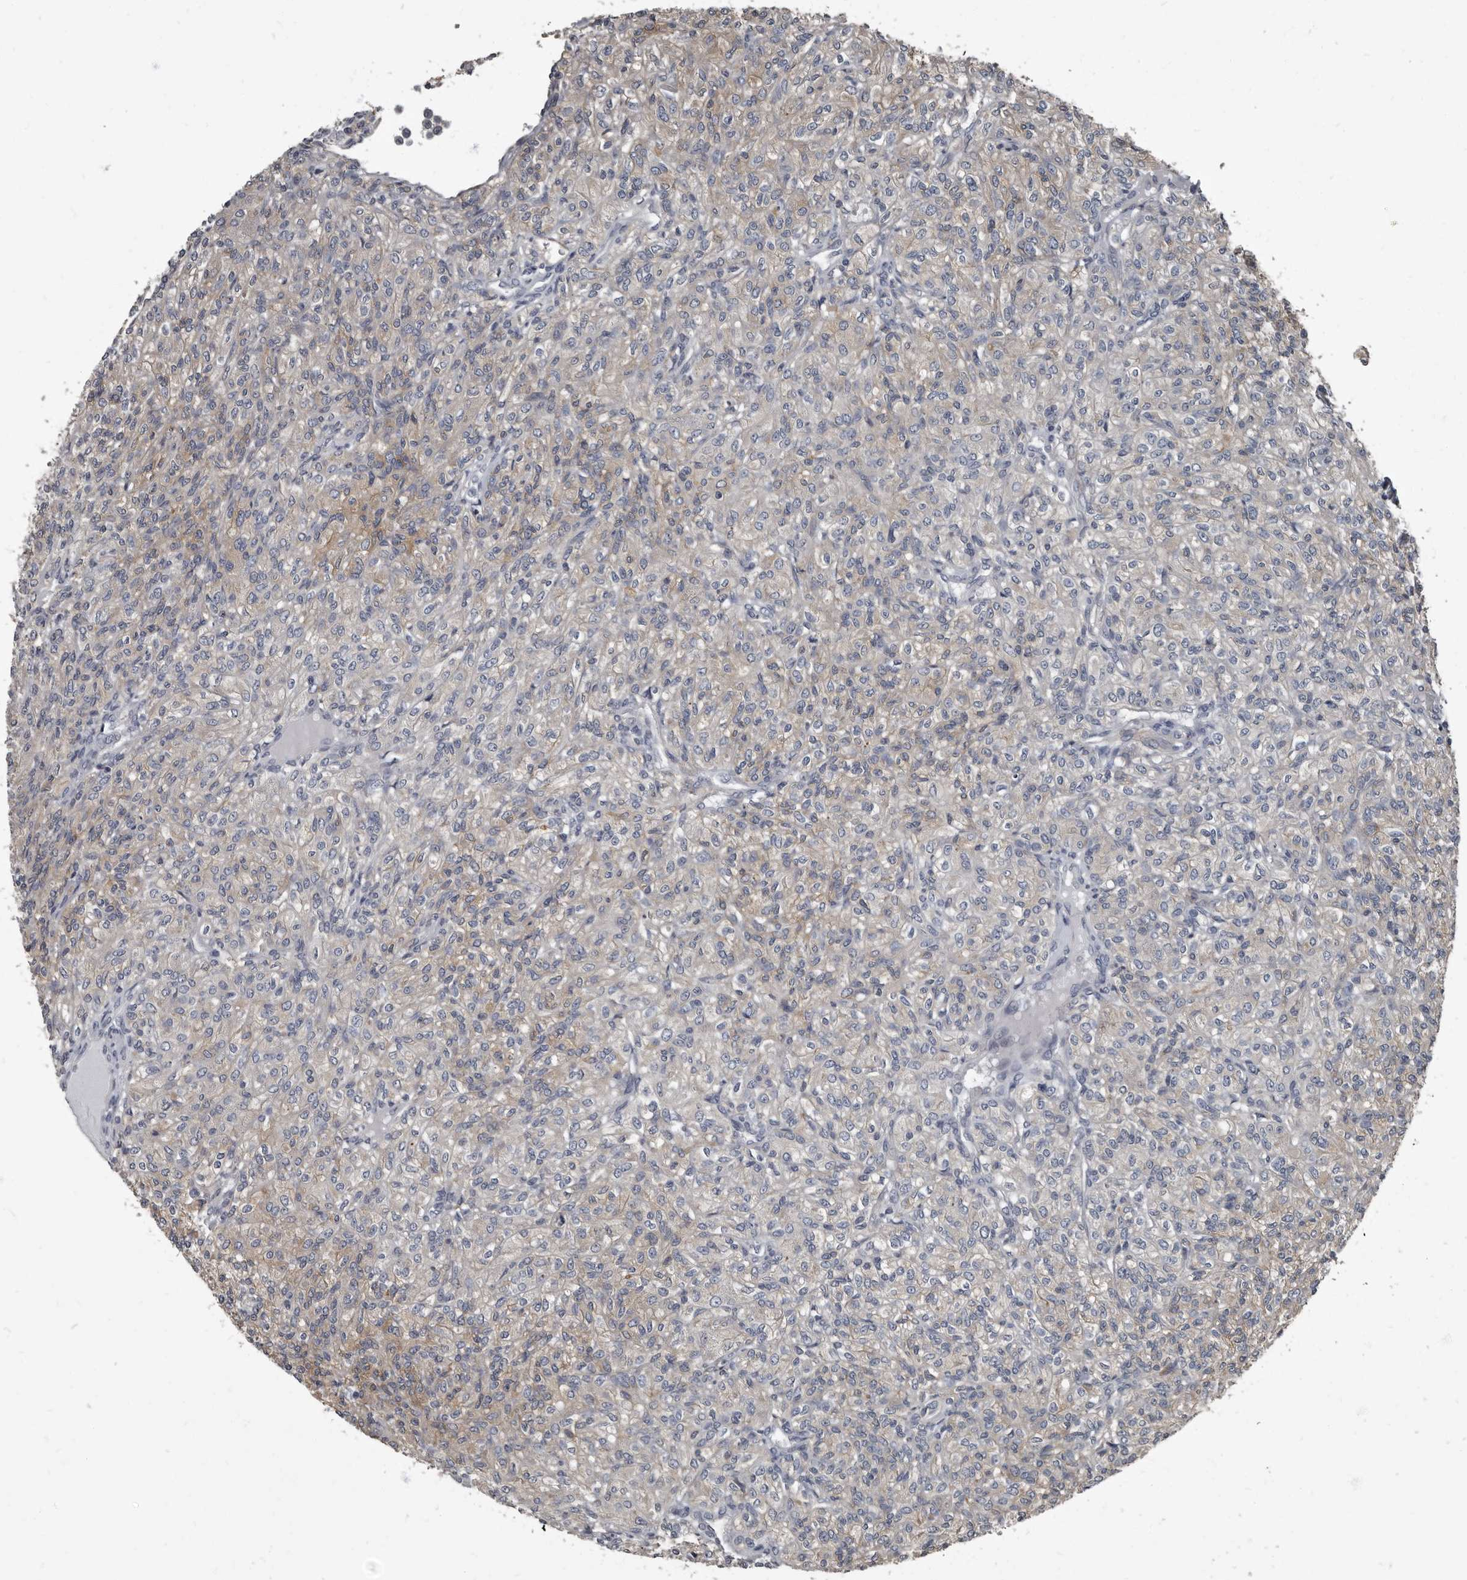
{"staining": {"intensity": "weak", "quantity": "<25%", "location": "cytoplasmic/membranous"}, "tissue": "renal cancer", "cell_type": "Tumor cells", "image_type": "cancer", "snomed": [{"axis": "morphology", "description": "Adenocarcinoma, NOS"}, {"axis": "topography", "description": "Kidney"}], "caption": "Image shows no protein positivity in tumor cells of renal cancer tissue.", "gene": "TPD52L1", "patient": {"sex": "male", "age": 77}}